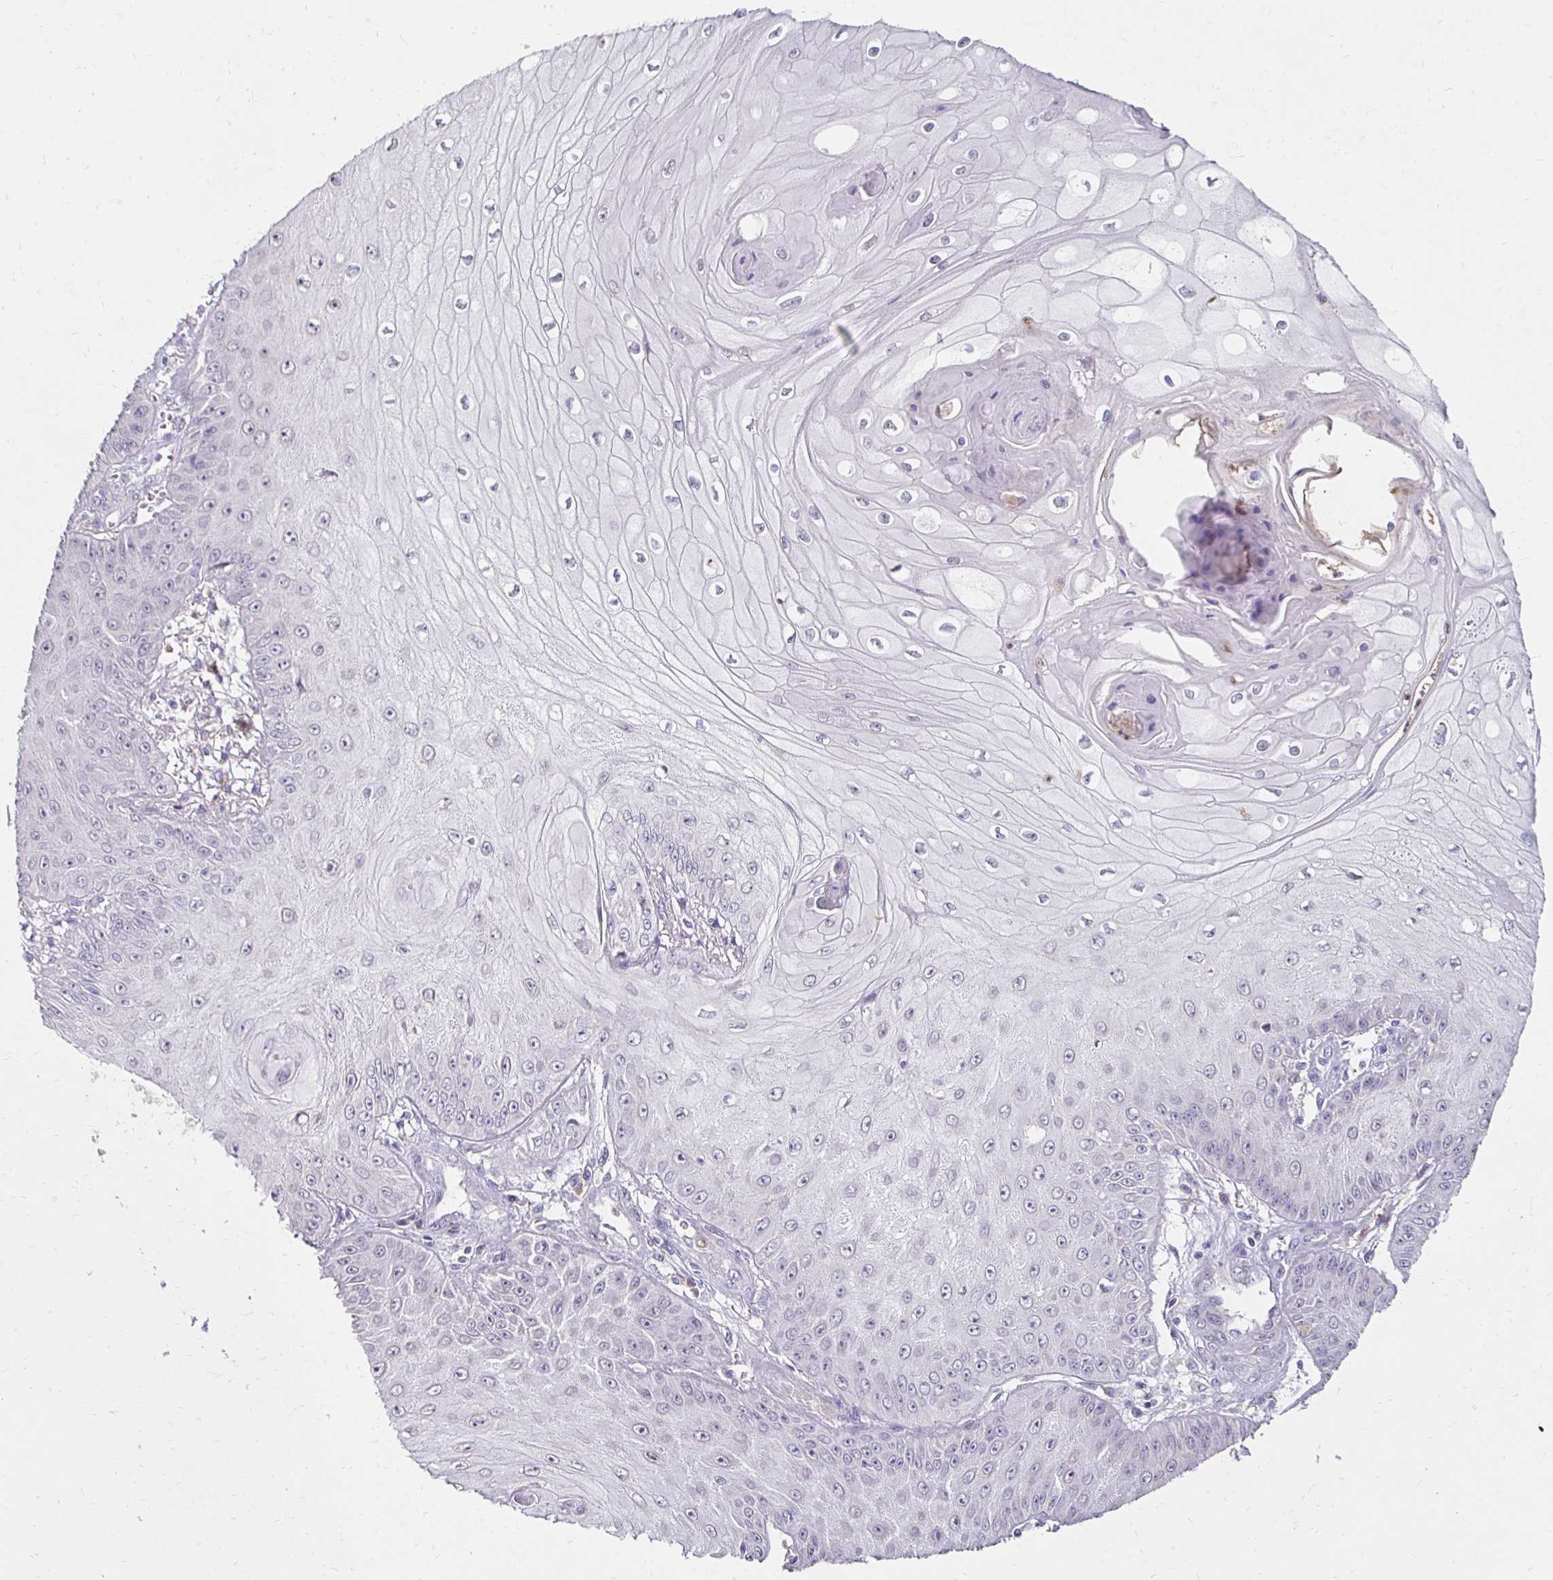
{"staining": {"intensity": "negative", "quantity": "none", "location": "none"}, "tissue": "skin cancer", "cell_type": "Tumor cells", "image_type": "cancer", "snomed": [{"axis": "morphology", "description": "Squamous cell carcinoma, NOS"}, {"axis": "topography", "description": "Skin"}], "caption": "Protein analysis of squamous cell carcinoma (skin) exhibits no significant positivity in tumor cells.", "gene": "GK2", "patient": {"sex": "male", "age": 70}}